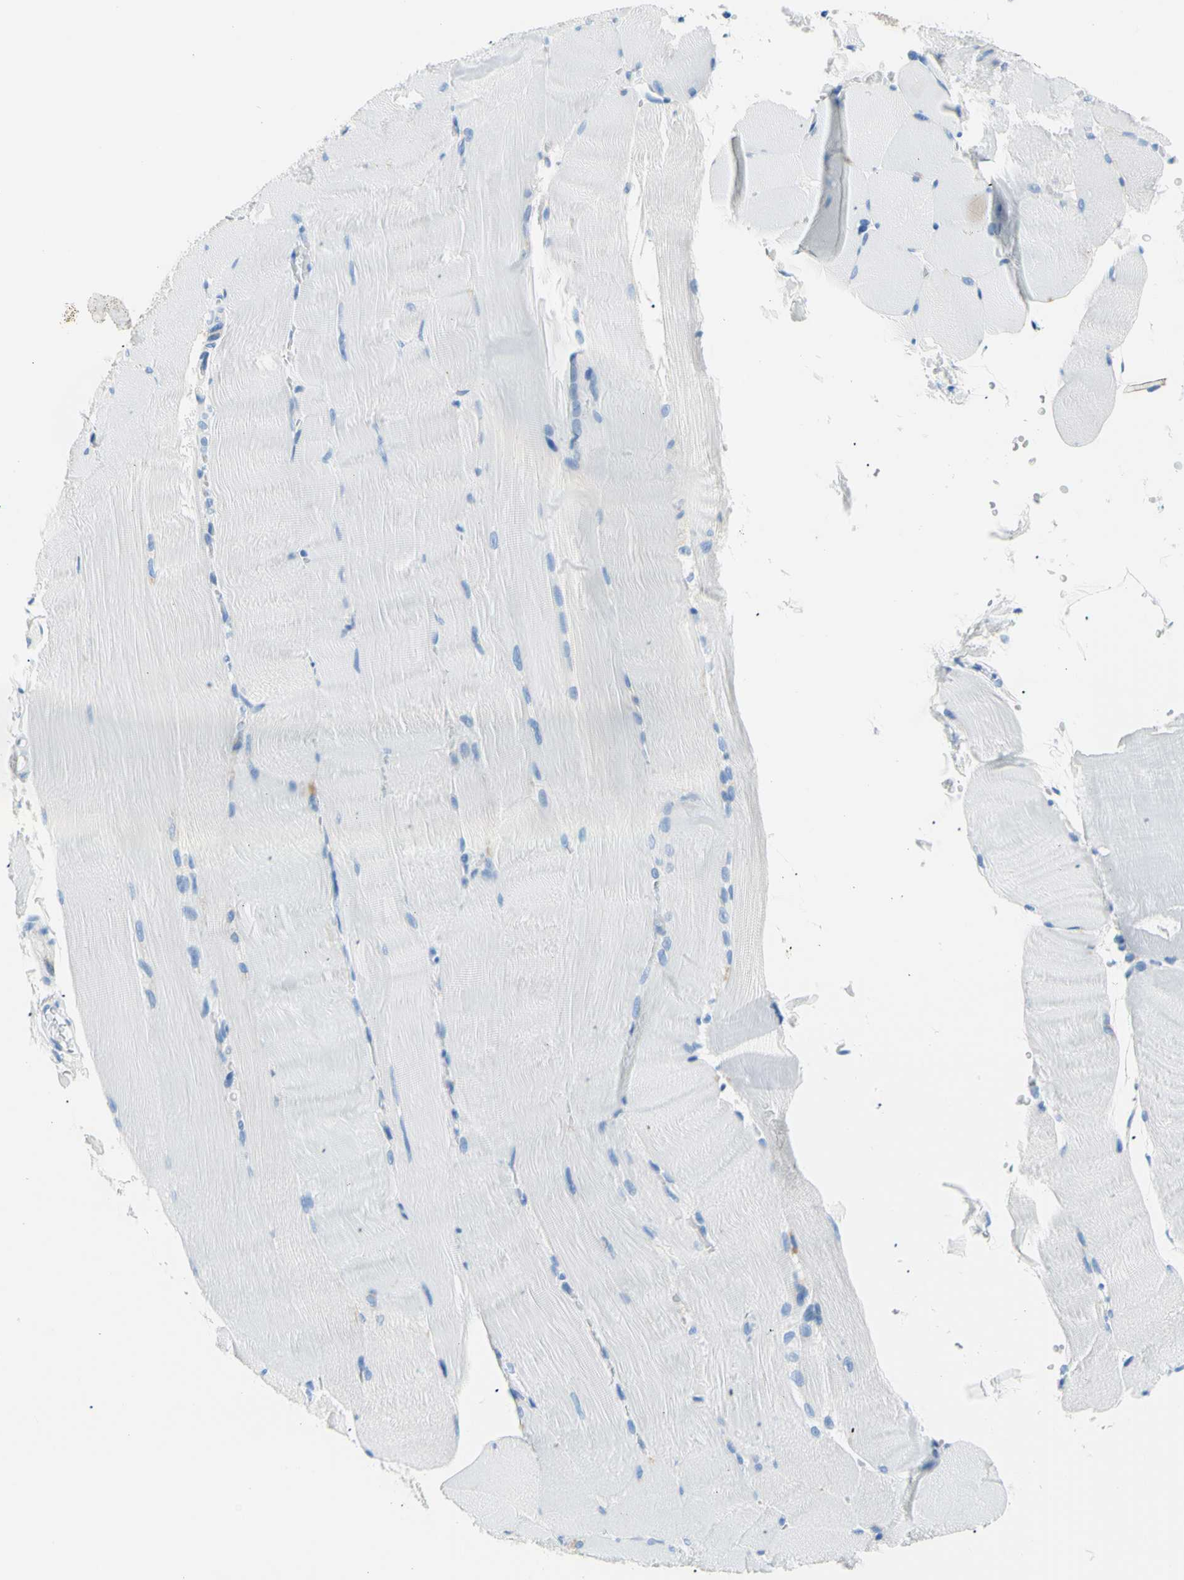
{"staining": {"intensity": "negative", "quantity": "none", "location": "none"}, "tissue": "skeletal muscle", "cell_type": "Myocytes", "image_type": "normal", "snomed": [{"axis": "morphology", "description": "Normal tissue, NOS"}, {"axis": "topography", "description": "Skin"}, {"axis": "topography", "description": "Skeletal muscle"}], "caption": "A high-resolution micrograph shows immunohistochemistry staining of benign skeletal muscle, which reveals no significant staining in myocytes.", "gene": "HPCA", "patient": {"sex": "male", "age": 83}}